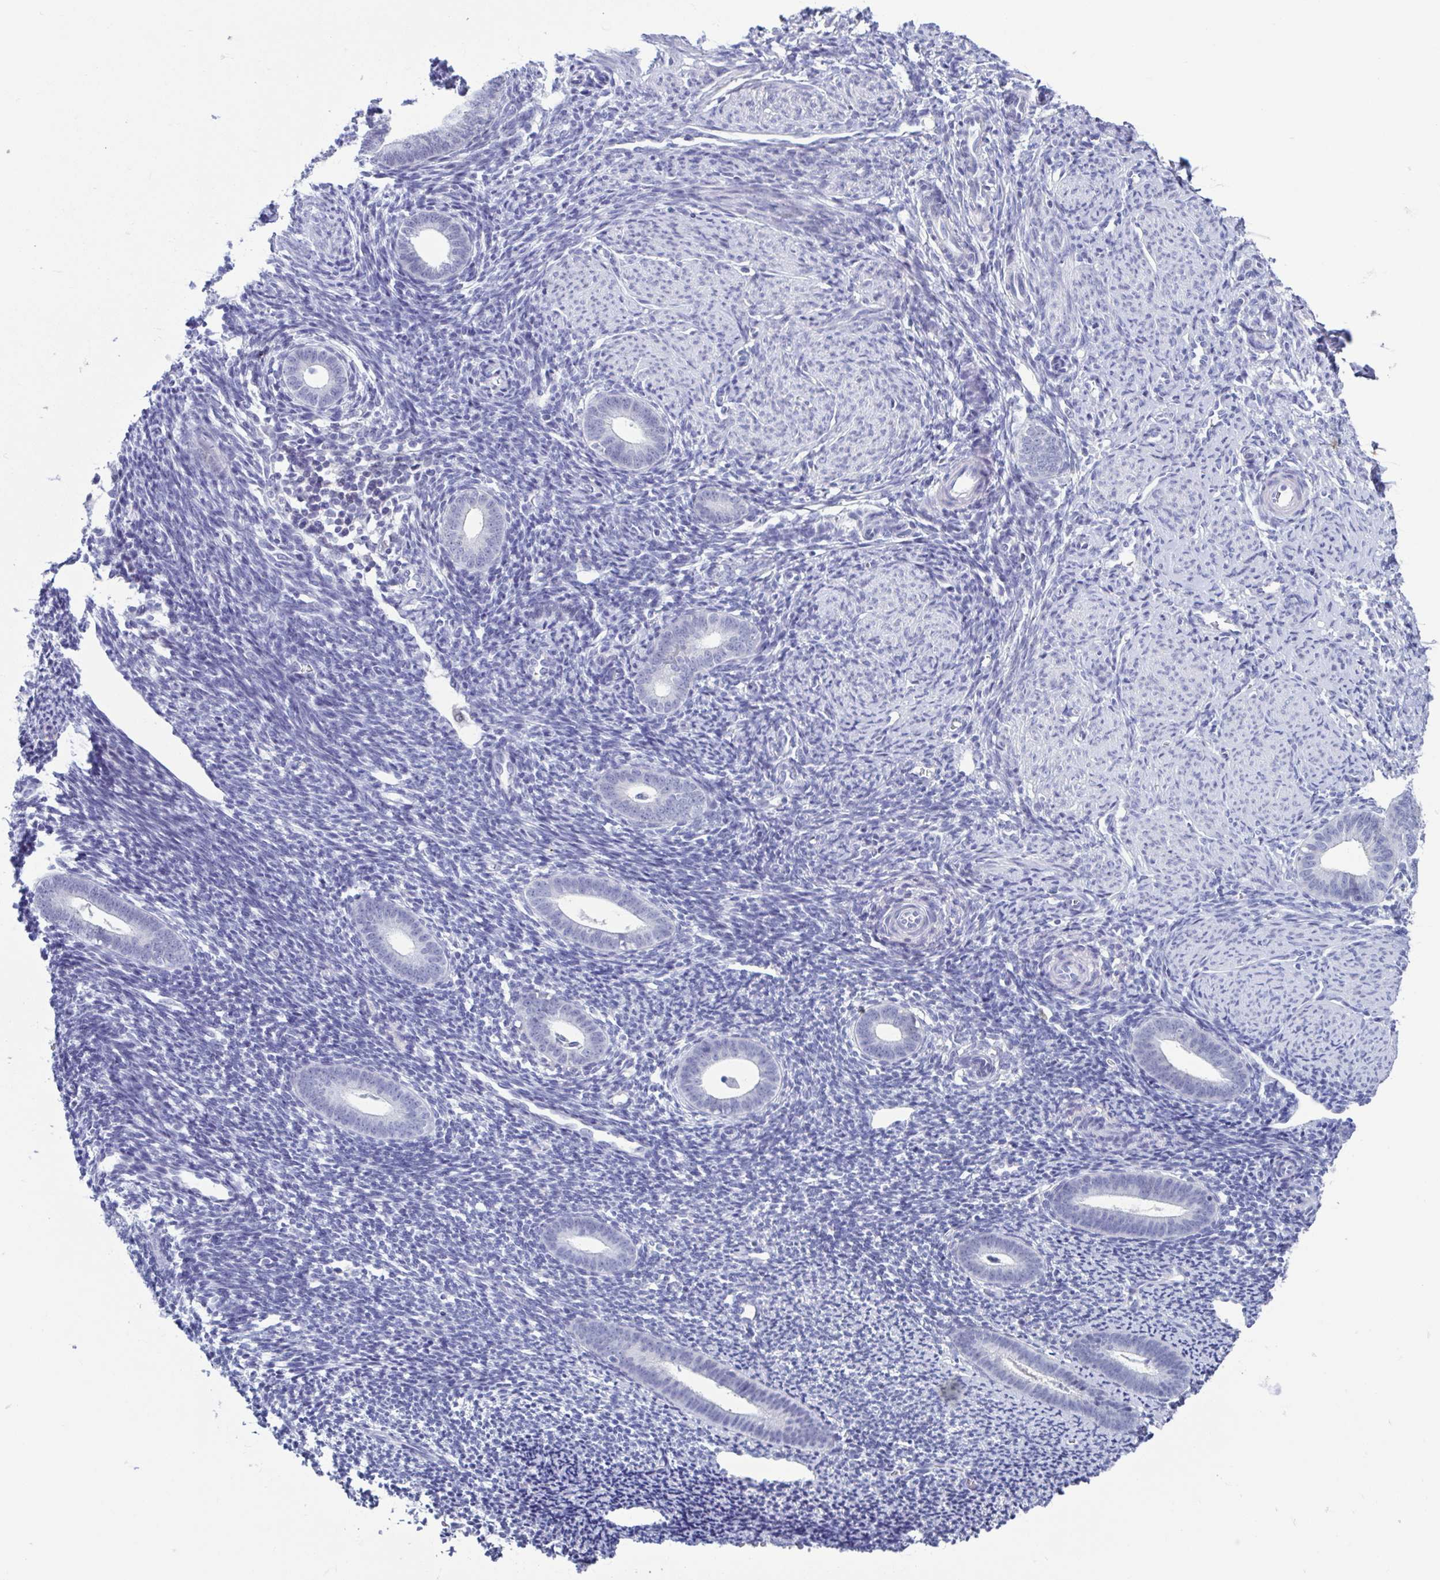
{"staining": {"intensity": "negative", "quantity": "none", "location": "none"}, "tissue": "endometrium", "cell_type": "Cells in endometrial stroma", "image_type": "normal", "snomed": [{"axis": "morphology", "description": "Normal tissue, NOS"}, {"axis": "topography", "description": "Endometrium"}], "caption": "Image shows no protein expression in cells in endometrial stroma of unremarkable endometrium.", "gene": "PERM1", "patient": {"sex": "female", "age": 39}}